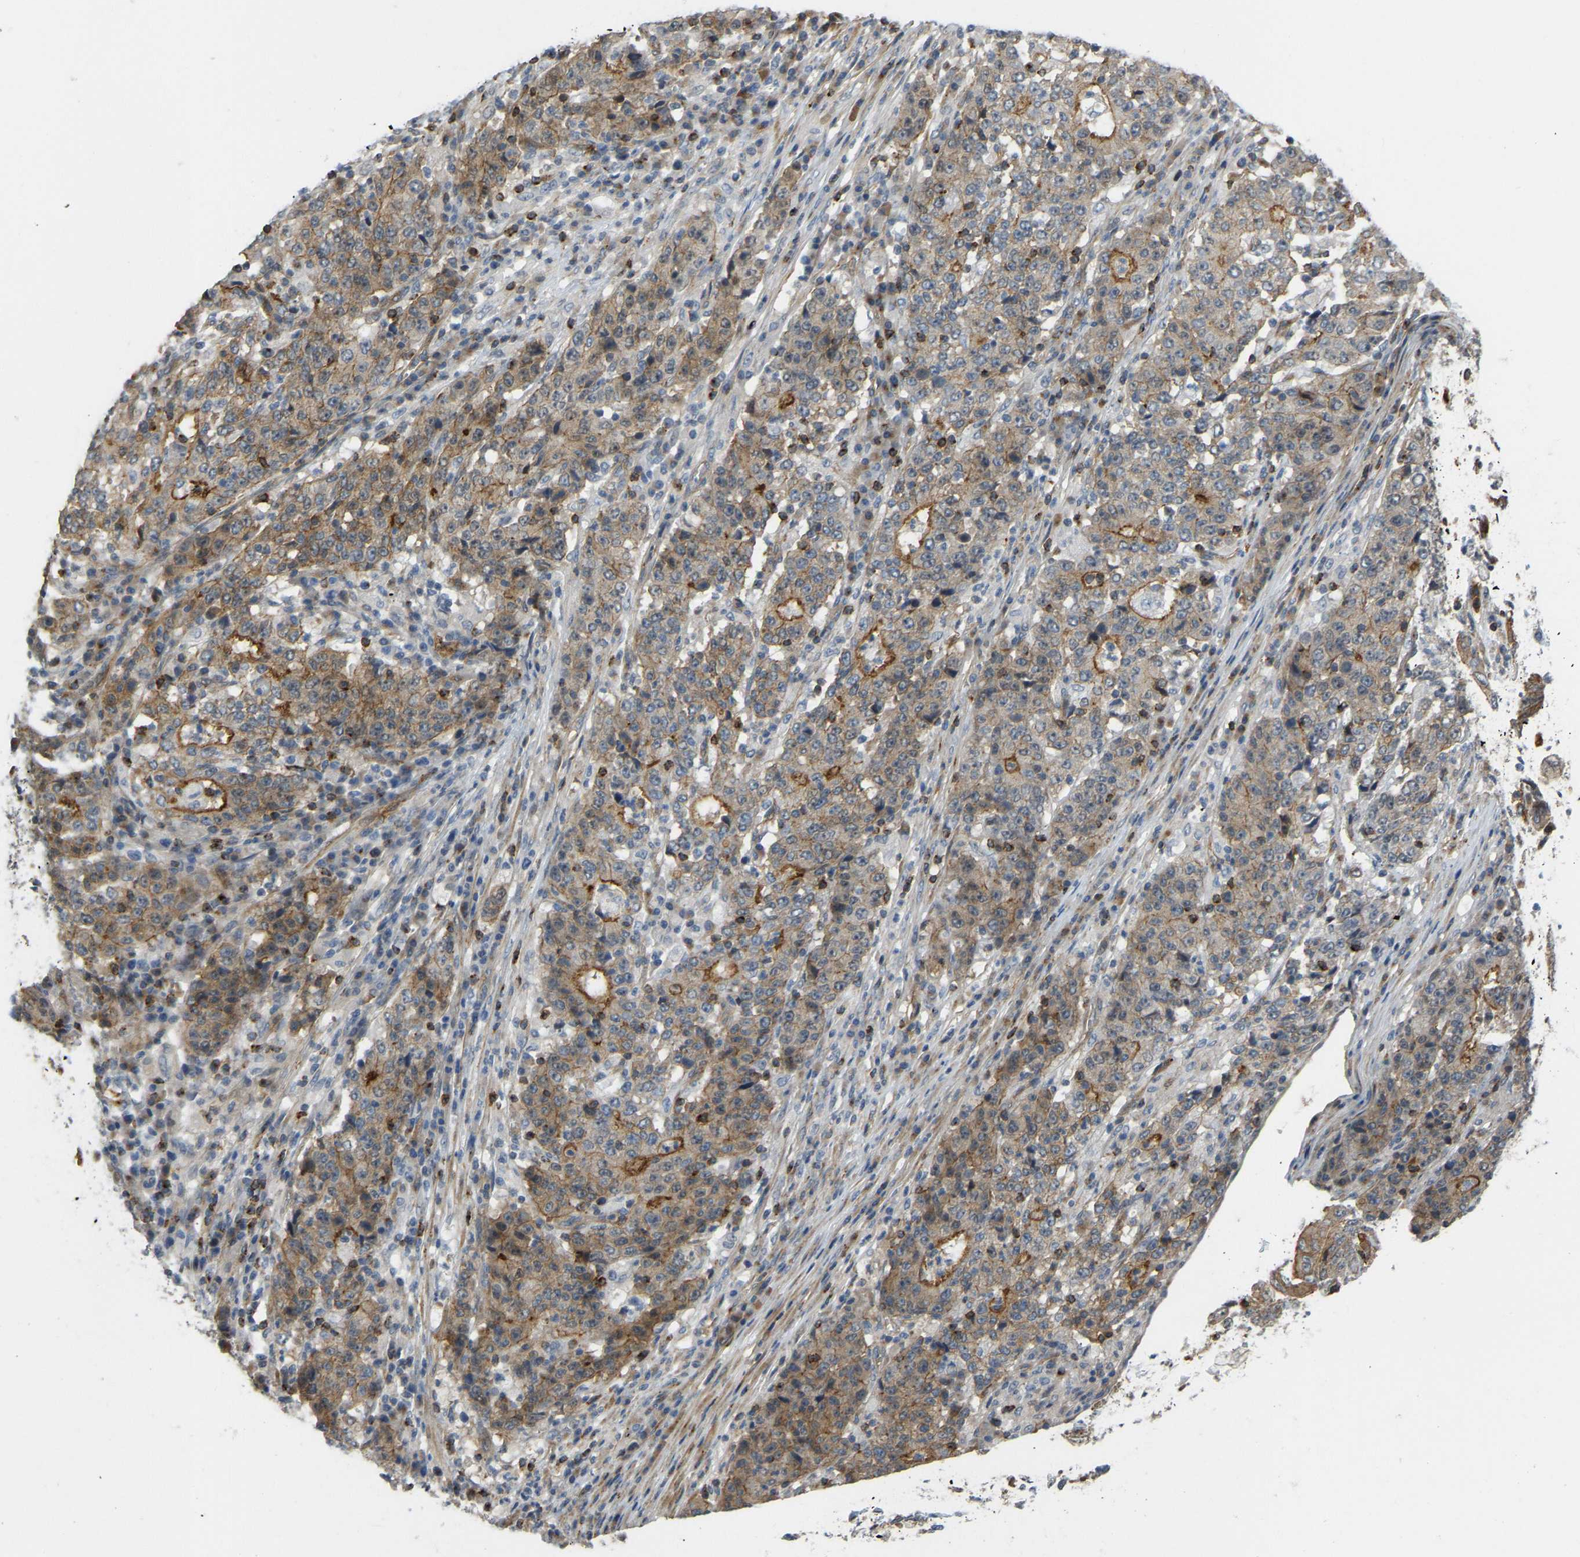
{"staining": {"intensity": "moderate", "quantity": ">75%", "location": "cytoplasmic/membranous"}, "tissue": "stomach cancer", "cell_type": "Tumor cells", "image_type": "cancer", "snomed": [{"axis": "morphology", "description": "Adenocarcinoma, NOS"}, {"axis": "topography", "description": "Stomach"}], "caption": "Protein analysis of stomach cancer (adenocarcinoma) tissue reveals moderate cytoplasmic/membranous expression in approximately >75% of tumor cells.", "gene": "KIAA1671", "patient": {"sex": "female", "age": 65}}